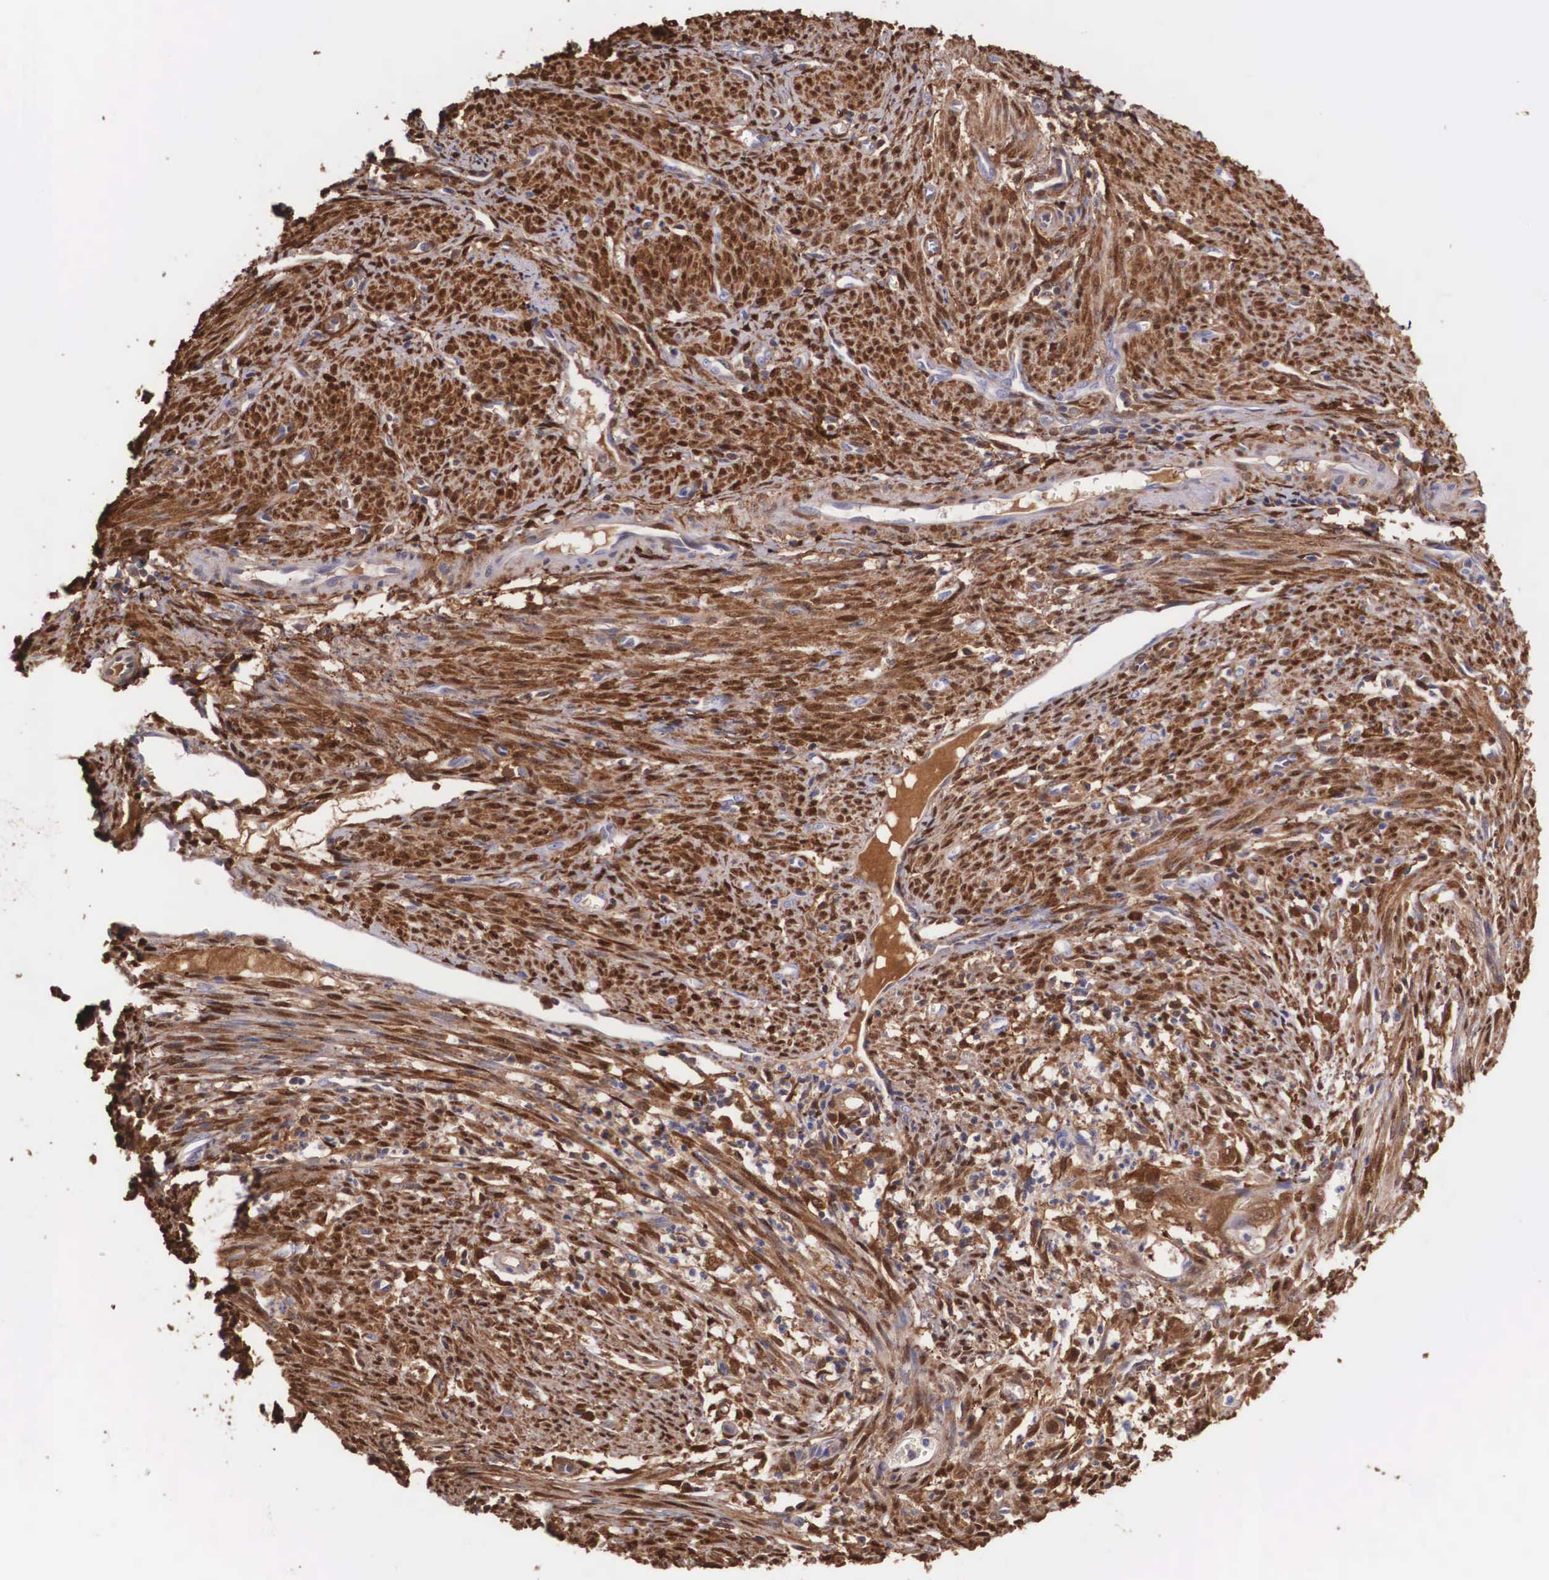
{"staining": {"intensity": "weak", "quantity": "<25%", "location": "cytoplasmic/membranous"}, "tissue": "endometrial cancer", "cell_type": "Tumor cells", "image_type": "cancer", "snomed": [{"axis": "morphology", "description": "Adenocarcinoma, NOS"}, {"axis": "topography", "description": "Endometrium"}], "caption": "The image reveals no significant positivity in tumor cells of endometrial adenocarcinoma.", "gene": "LGALS1", "patient": {"sex": "female", "age": 66}}